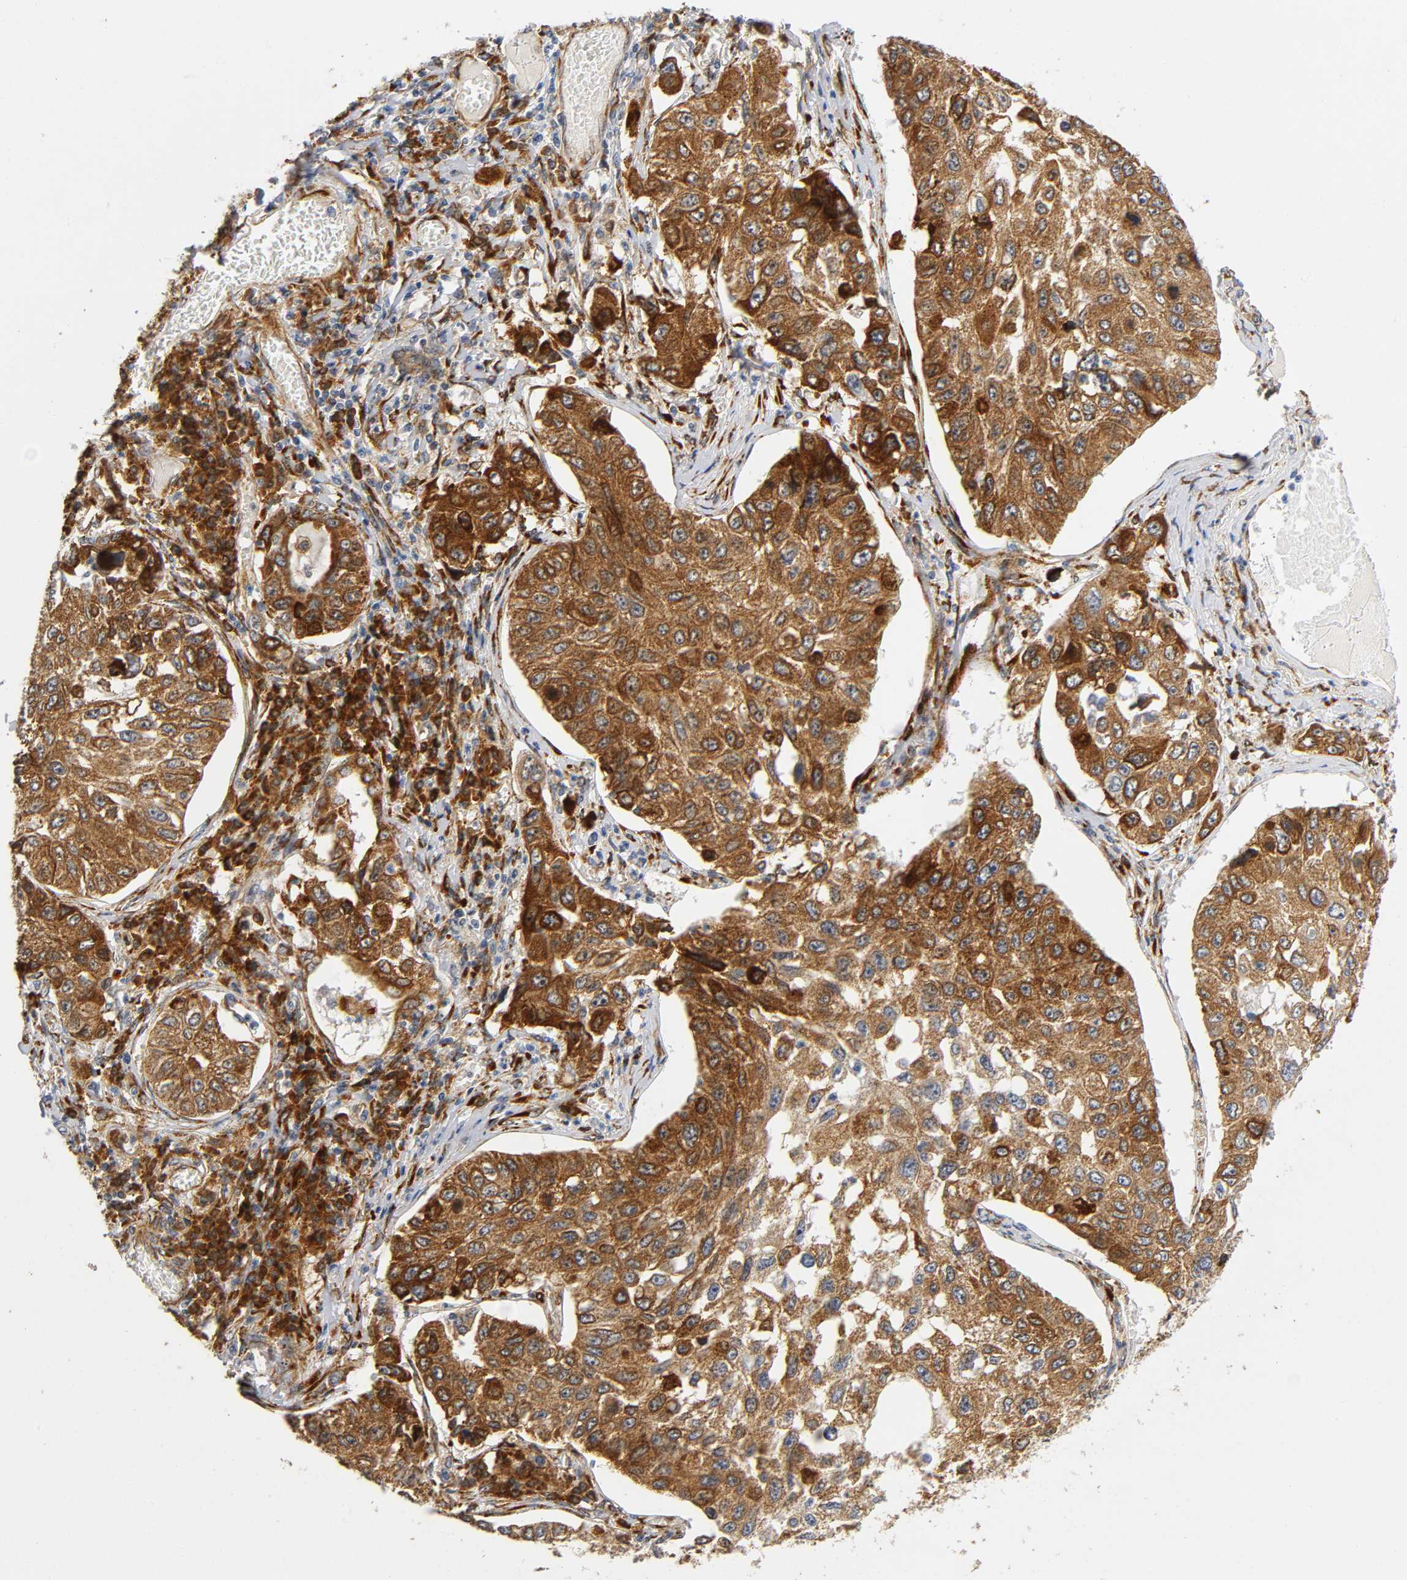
{"staining": {"intensity": "strong", "quantity": ">75%", "location": "cytoplasmic/membranous"}, "tissue": "lung cancer", "cell_type": "Tumor cells", "image_type": "cancer", "snomed": [{"axis": "morphology", "description": "Squamous cell carcinoma, NOS"}, {"axis": "topography", "description": "Lung"}], "caption": "Immunohistochemical staining of human lung cancer shows high levels of strong cytoplasmic/membranous staining in approximately >75% of tumor cells.", "gene": "SOS2", "patient": {"sex": "male", "age": 71}}